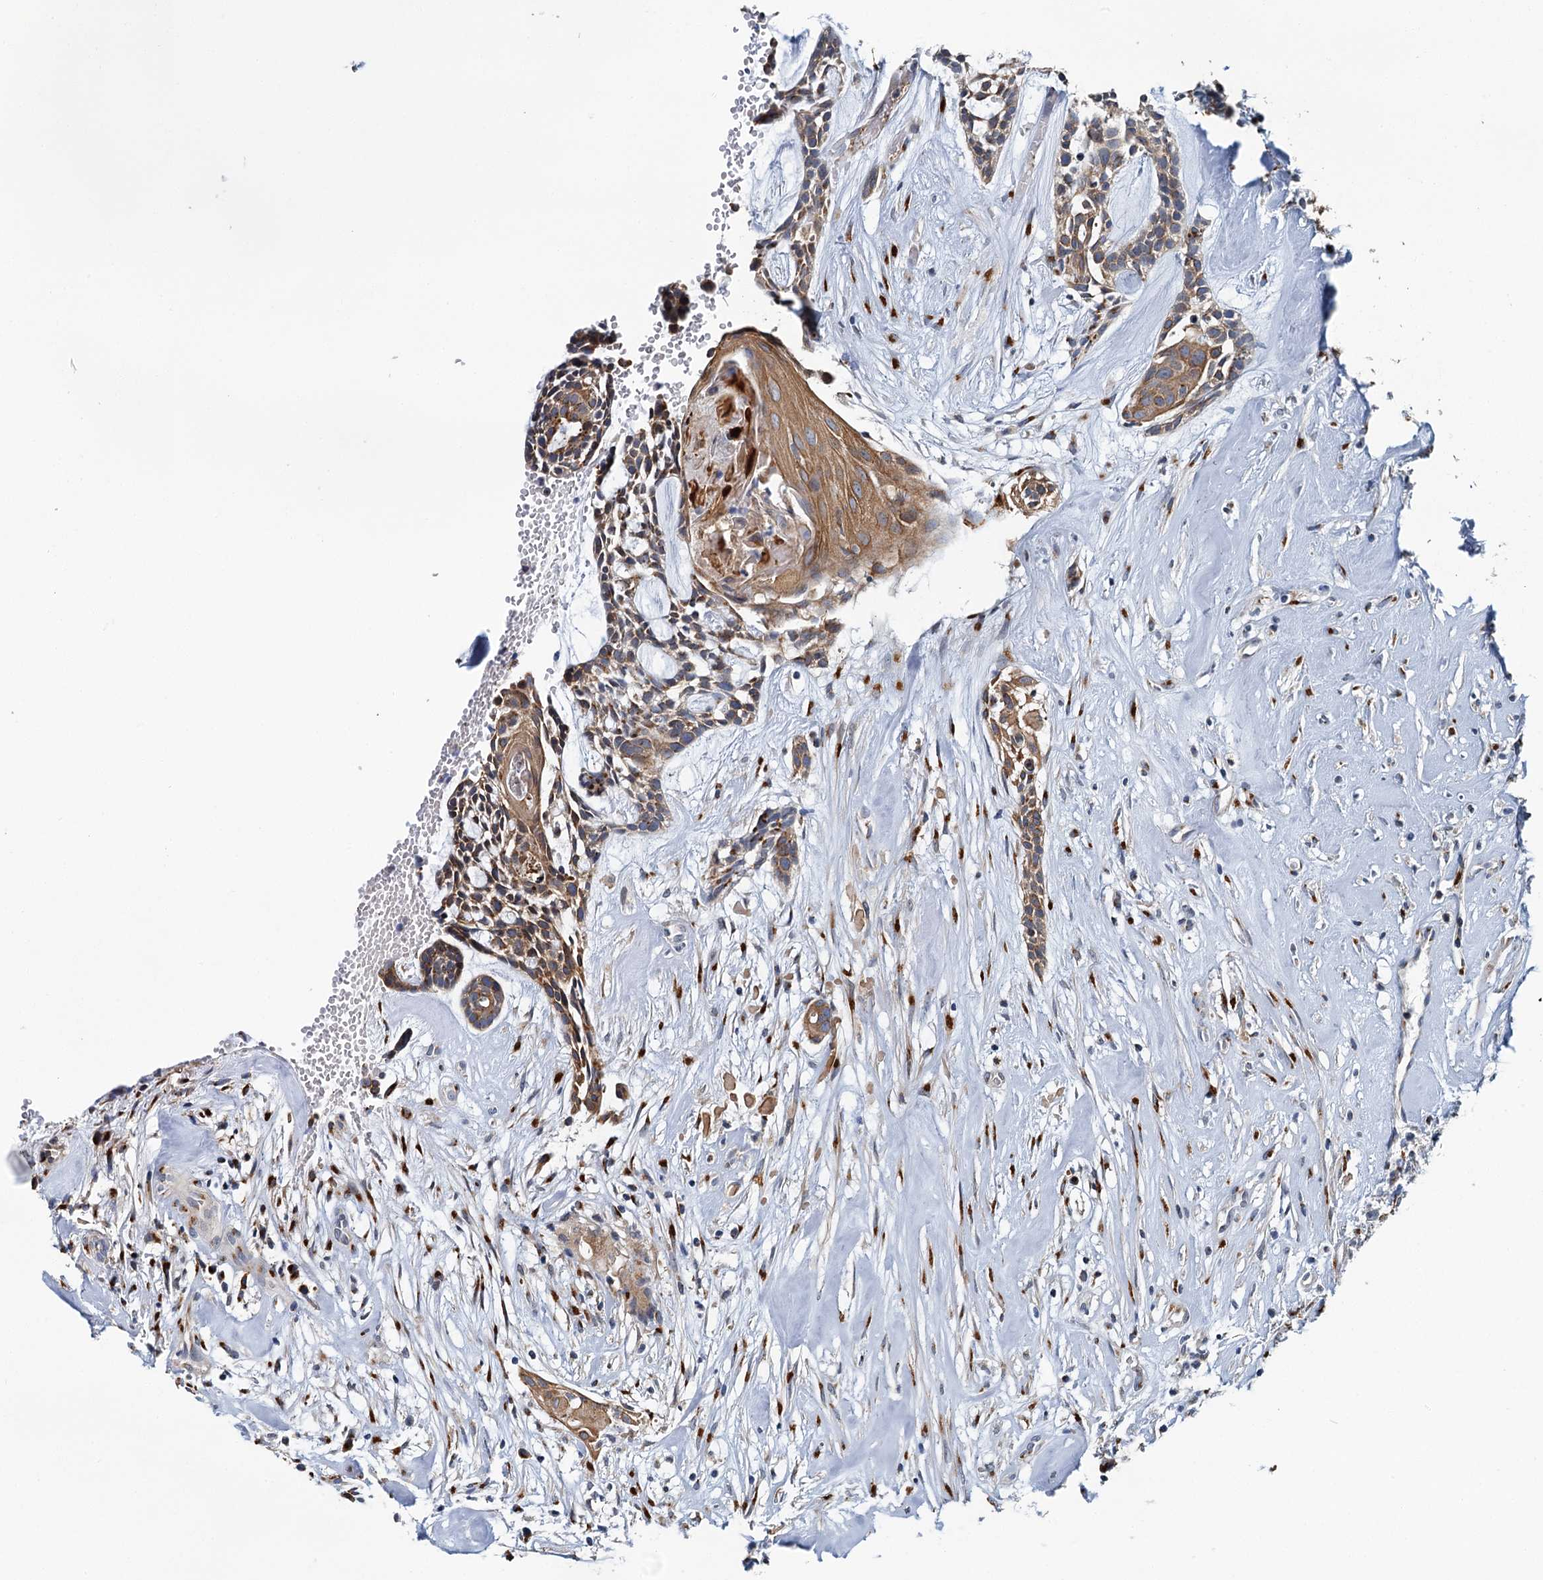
{"staining": {"intensity": "moderate", "quantity": "25%-75%", "location": "cytoplasmic/membranous"}, "tissue": "head and neck cancer", "cell_type": "Tumor cells", "image_type": "cancer", "snomed": [{"axis": "morphology", "description": "Adenocarcinoma, NOS"}, {"axis": "topography", "description": "Subcutis"}, {"axis": "topography", "description": "Head-Neck"}], "caption": "Immunohistochemical staining of human head and neck adenocarcinoma demonstrates moderate cytoplasmic/membranous protein positivity in approximately 25%-75% of tumor cells.", "gene": "BET1L", "patient": {"sex": "female", "age": 73}}